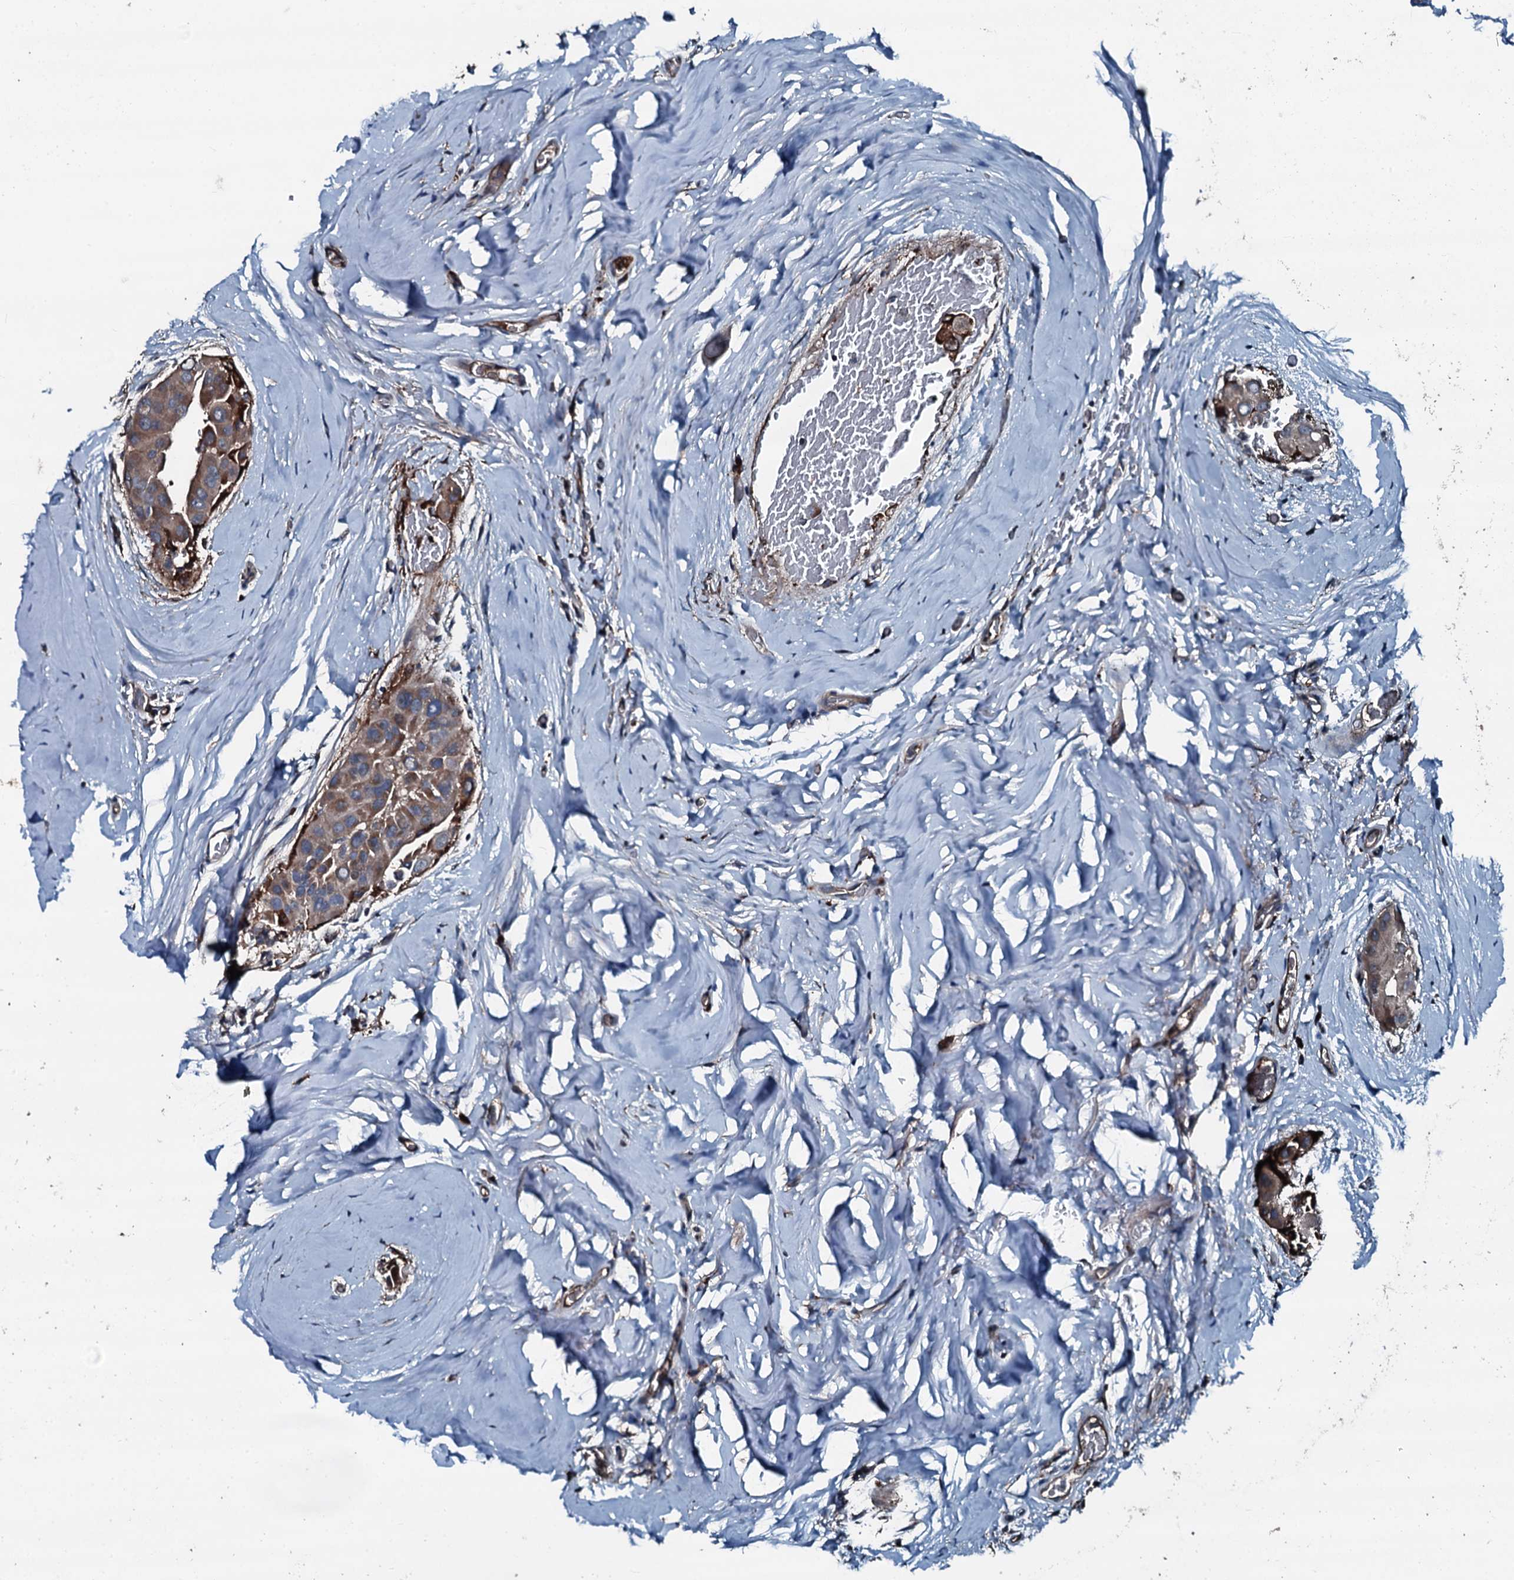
{"staining": {"intensity": "moderate", "quantity": ">75%", "location": "cytoplasmic/membranous"}, "tissue": "thyroid cancer", "cell_type": "Tumor cells", "image_type": "cancer", "snomed": [{"axis": "morphology", "description": "Papillary adenocarcinoma, NOS"}, {"axis": "topography", "description": "Thyroid gland"}], "caption": "Papillary adenocarcinoma (thyroid) stained with DAB immunohistochemistry (IHC) displays medium levels of moderate cytoplasmic/membranous positivity in approximately >75% of tumor cells. The protein of interest is shown in brown color, while the nuclei are stained blue.", "gene": "AARS1", "patient": {"sex": "male", "age": 33}}